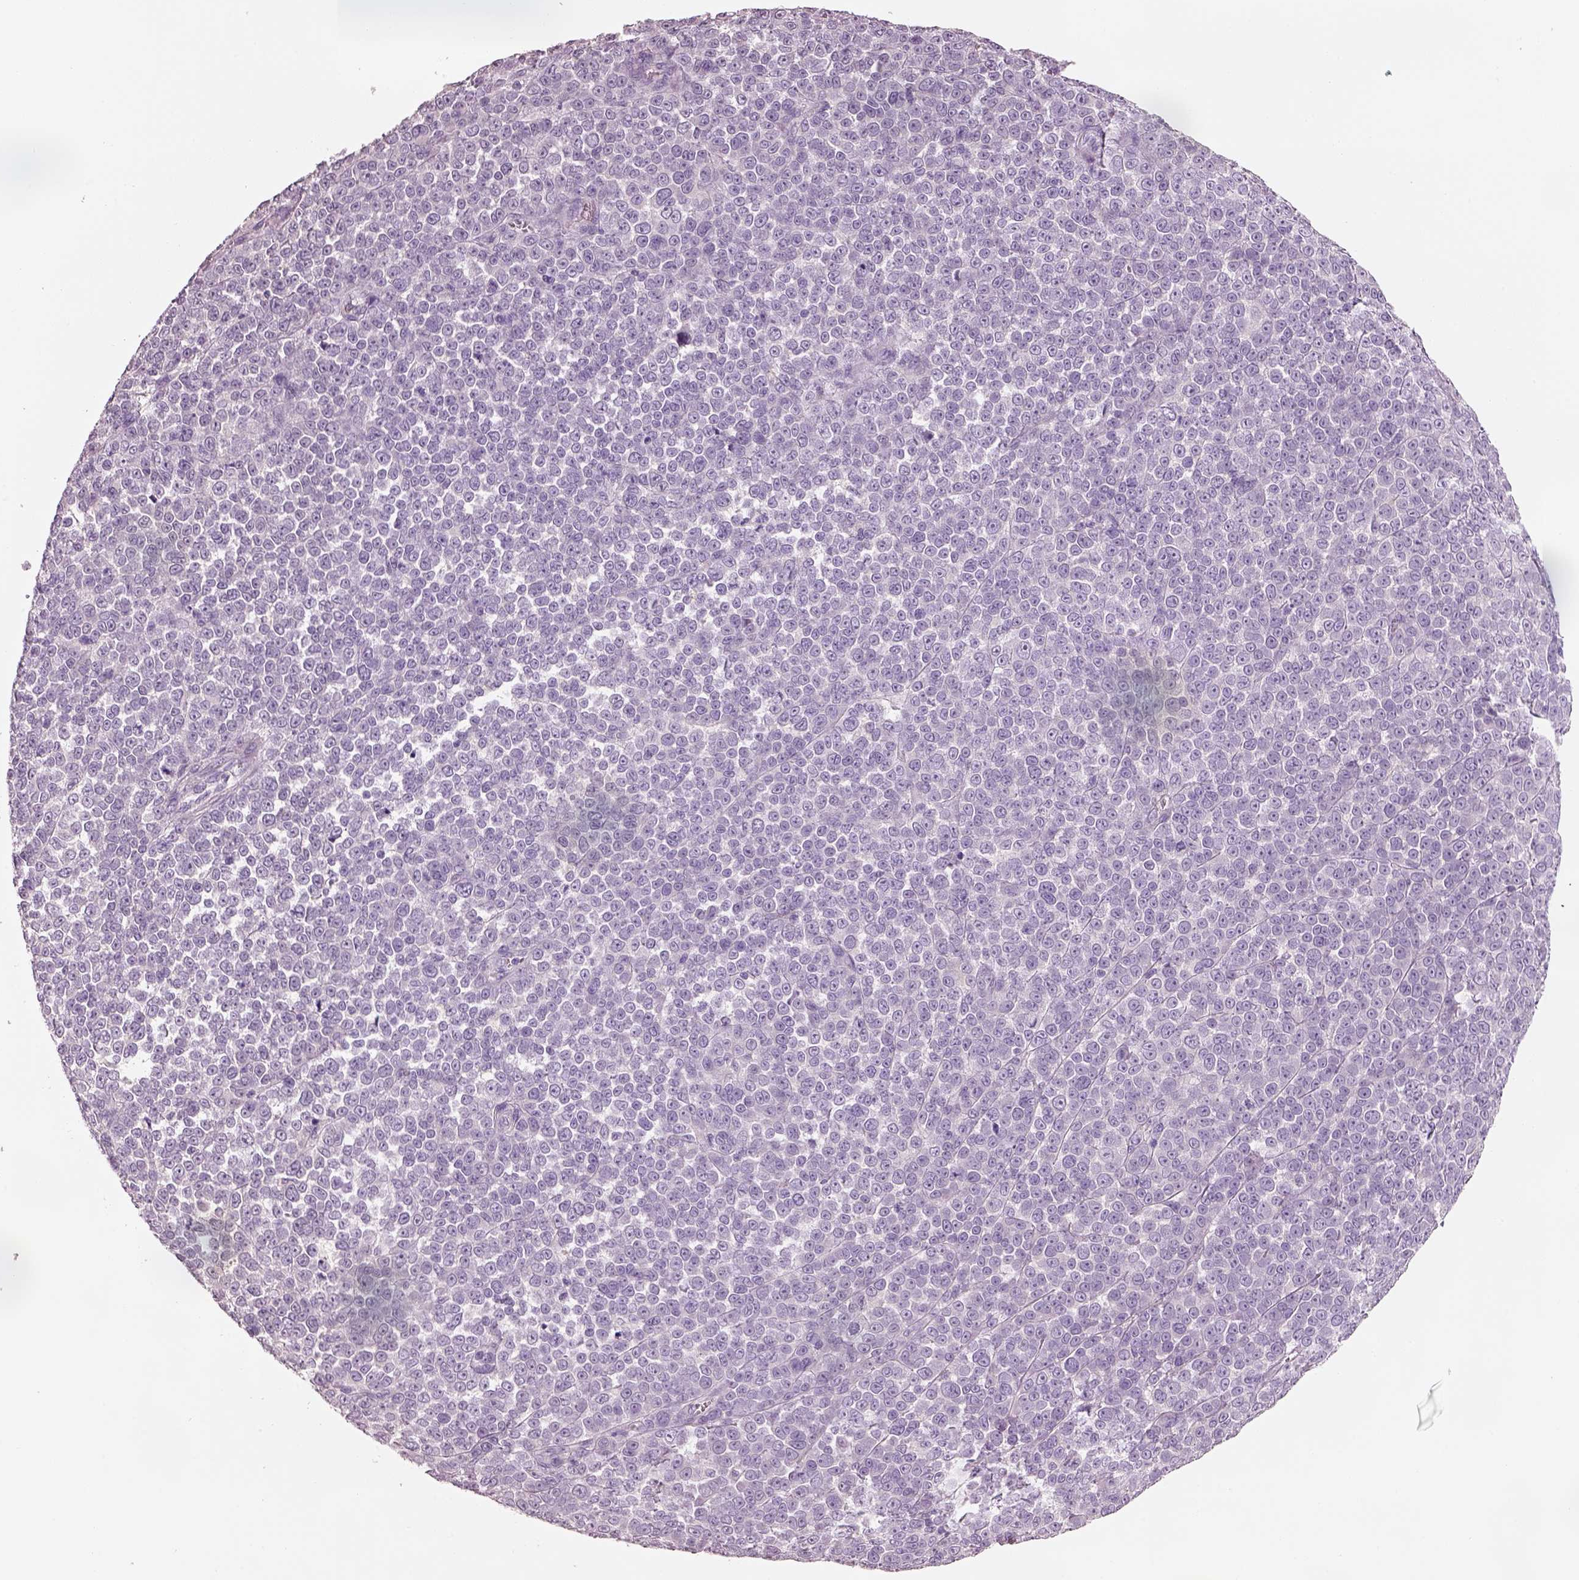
{"staining": {"intensity": "negative", "quantity": "none", "location": "none"}, "tissue": "melanoma", "cell_type": "Tumor cells", "image_type": "cancer", "snomed": [{"axis": "morphology", "description": "Malignant melanoma, NOS"}, {"axis": "topography", "description": "Skin"}], "caption": "This is an immunohistochemistry histopathology image of malignant melanoma. There is no staining in tumor cells.", "gene": "PNOC", "patient": {"sex": "female", "age": 95}}